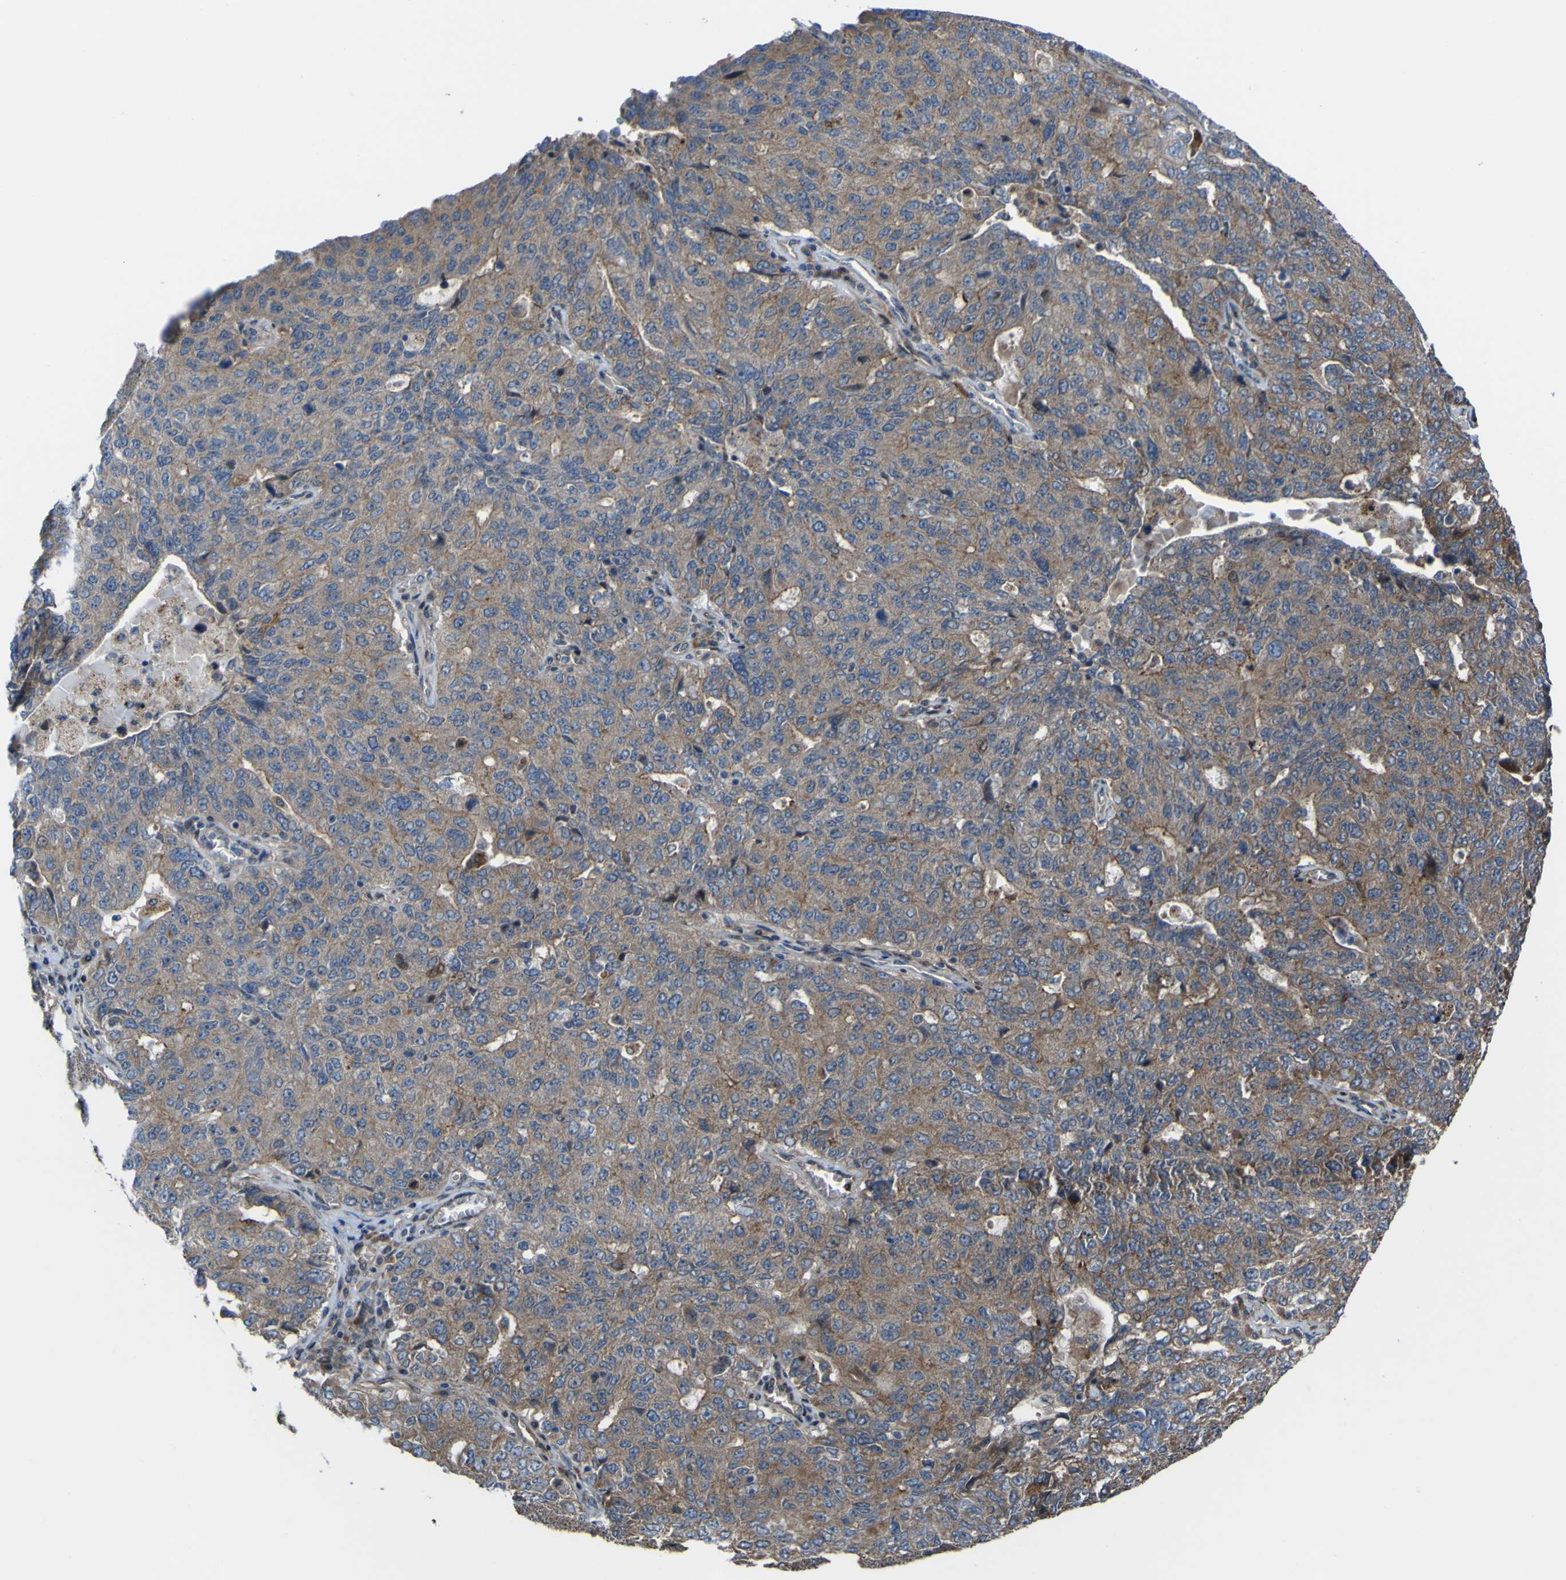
{"staining": {"intensity": "weak", "quantity": ">75%", "location": "cytoplasmic/membranous"}, "tissue": "ovarian cancer", "cell_type": "Tumor cells", "image_type": "cancer", "snomed": [{"axis": "morphology", "description": "Carcinoma, endometroid"}, {"axis": "topography", "description": "Ovary"}], "caption": "Ovarian cancer stained with immunohistochemistry (IHC) displays weak cytoplasmic/membranous expression in about >75% of tumor cells. The protein is shown in brown color, while the nuclei are stained blue.", "gene": "FBXO30", "patient": {"sex": "female", "age": 62}}